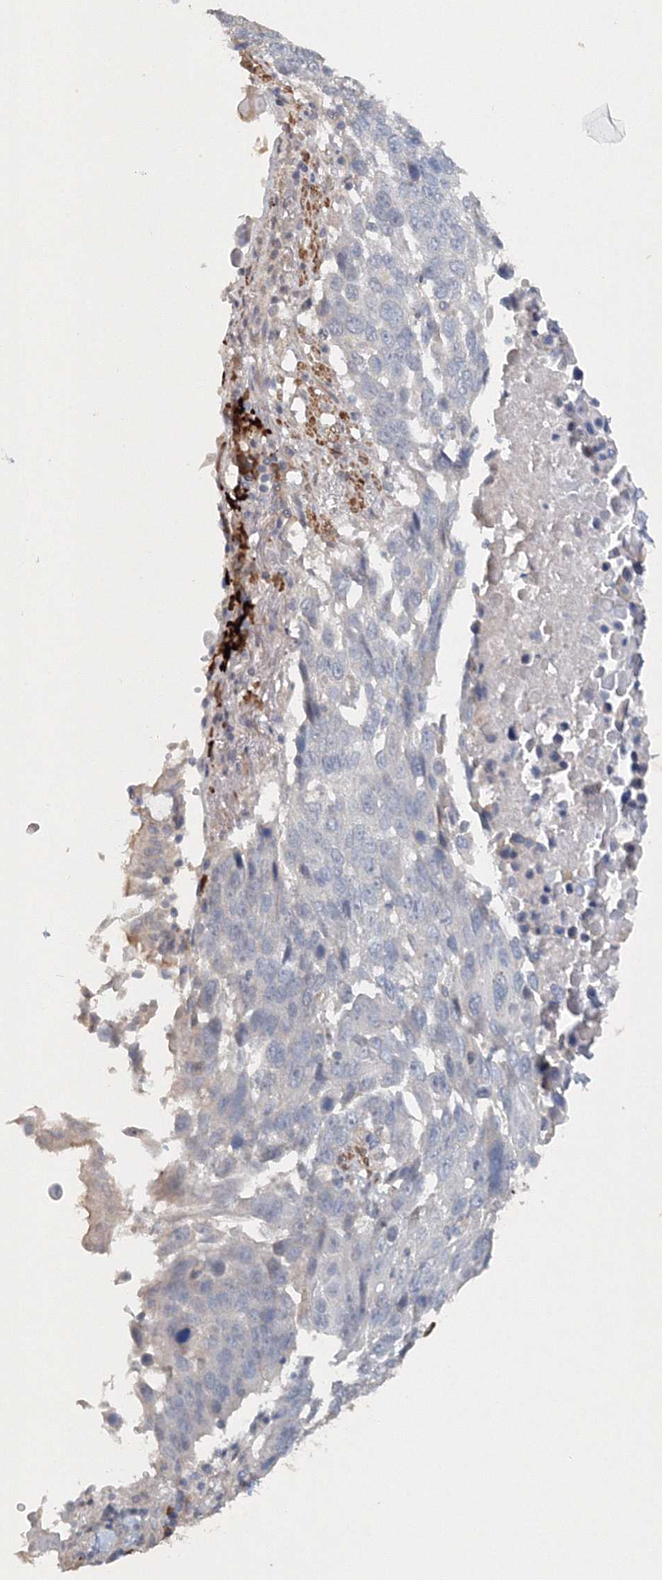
{"staining": {"intensity": "negative", "quantity": "none", "location": "none"}, "tissue": "lung cancer", "cell_type": "Tumor cells", "image_type": "cancer", "snomed": [{"axis": "morphology", "description": "Squamous cell carcinoma, NOS"}, {"axis": "topography", "description": "Lung"}], "caption": "This histopathology image is of lung squamous cell carcinoma stained with immunohistochemistry (IHC) to label a protein in brown with the nuclei are counter-stained blue. There is no positivity in tumor cells.", "gene": "NALF2", "patient": {"sex": "male", "age": 66}}